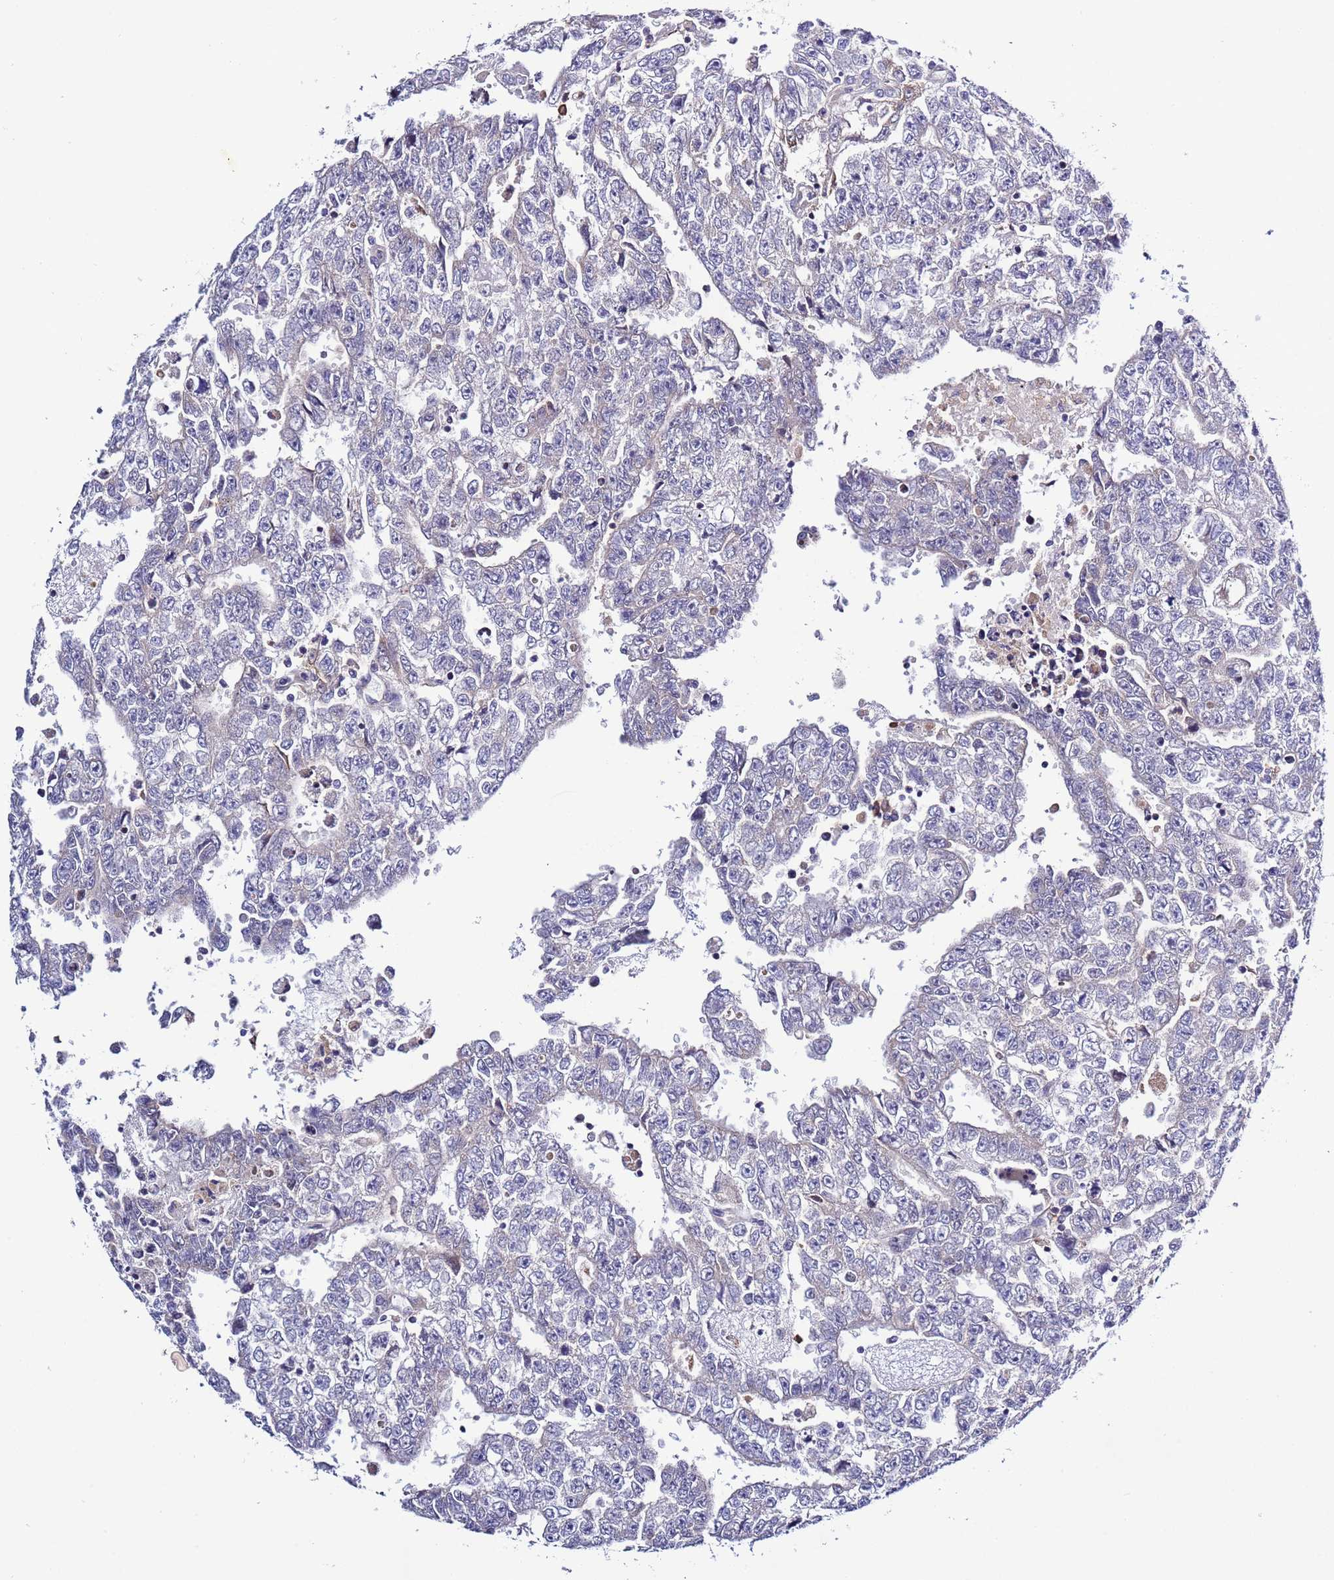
{"staining": {"intensity": "negative", "quantity": "none", "location": "none"}, "tissue": "testis cancer", "cell_type": "Tumor cells", "image_type": "cancer", "snomed": [{"axis": "morphology", "description": "Carcinoma, Embryonal, NOS"}, {"axis": "topography", "description": "Testis"}], "caption": "This is an IHC image of human testis embryonal carcinoma. There is no expression in tumor cells.", "gene": "SPCS1", "patient": {"sex": "male", "age": 25}}